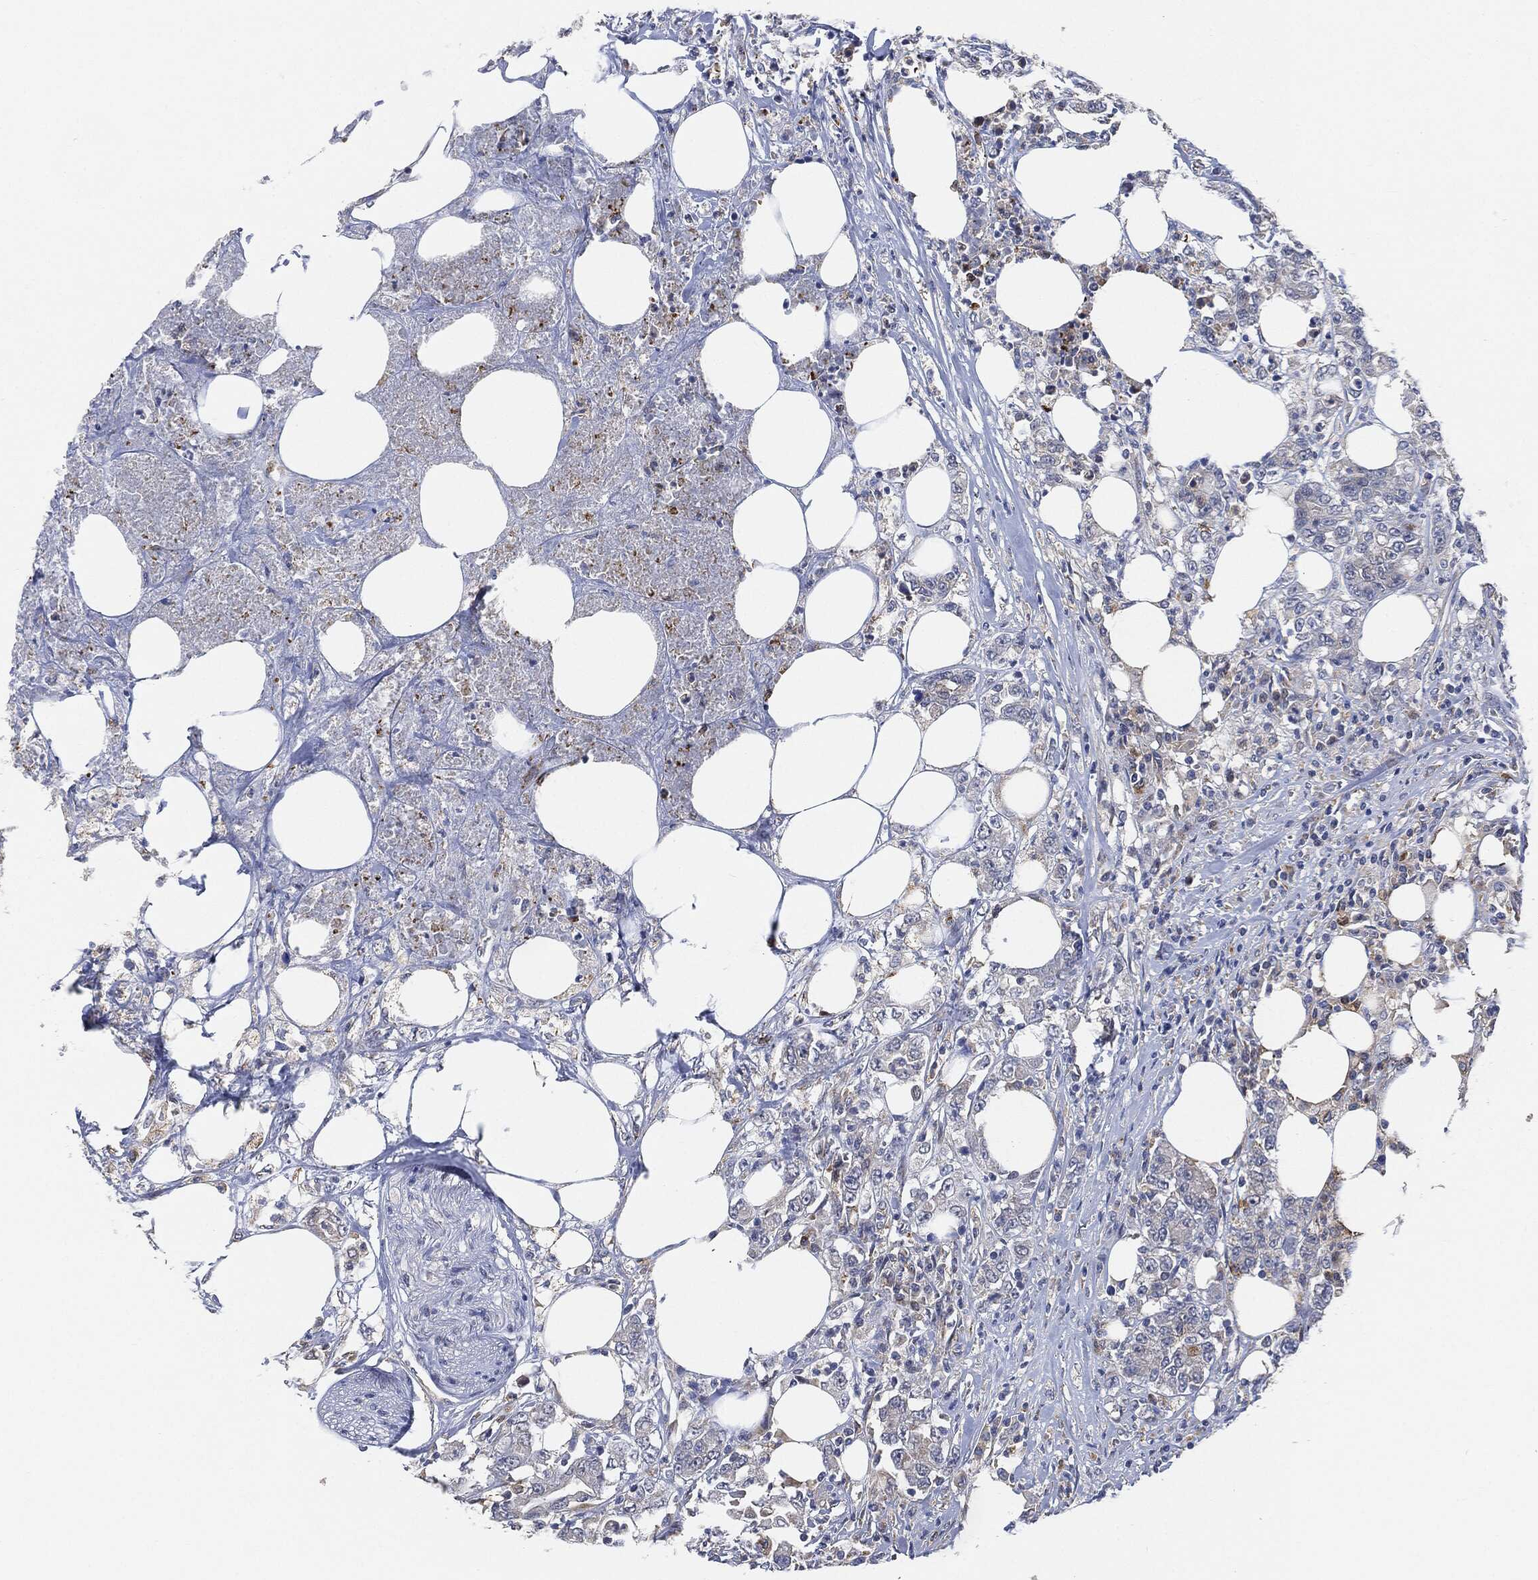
{"staining": {"intensity": "negative", "quantity": "none", "location": "none"}, "tissue": "colorectal cancer", "cell_type": "Tumor cells", "image_type": "cancer", "snomed": [{"axis": "morphology", "description": "Adenocarcinoma, NOS"}, {"axis": "topography", "description": "Colon"}], "caption": "Immunohistochemistry (IHC) photomicrograph of adenocarcinoma (colorectal) stained for a protein (brown), which shows no staining in tumor cells.", "gene": "VSIG4", "patient": {"sex": "female", "age": 48}}